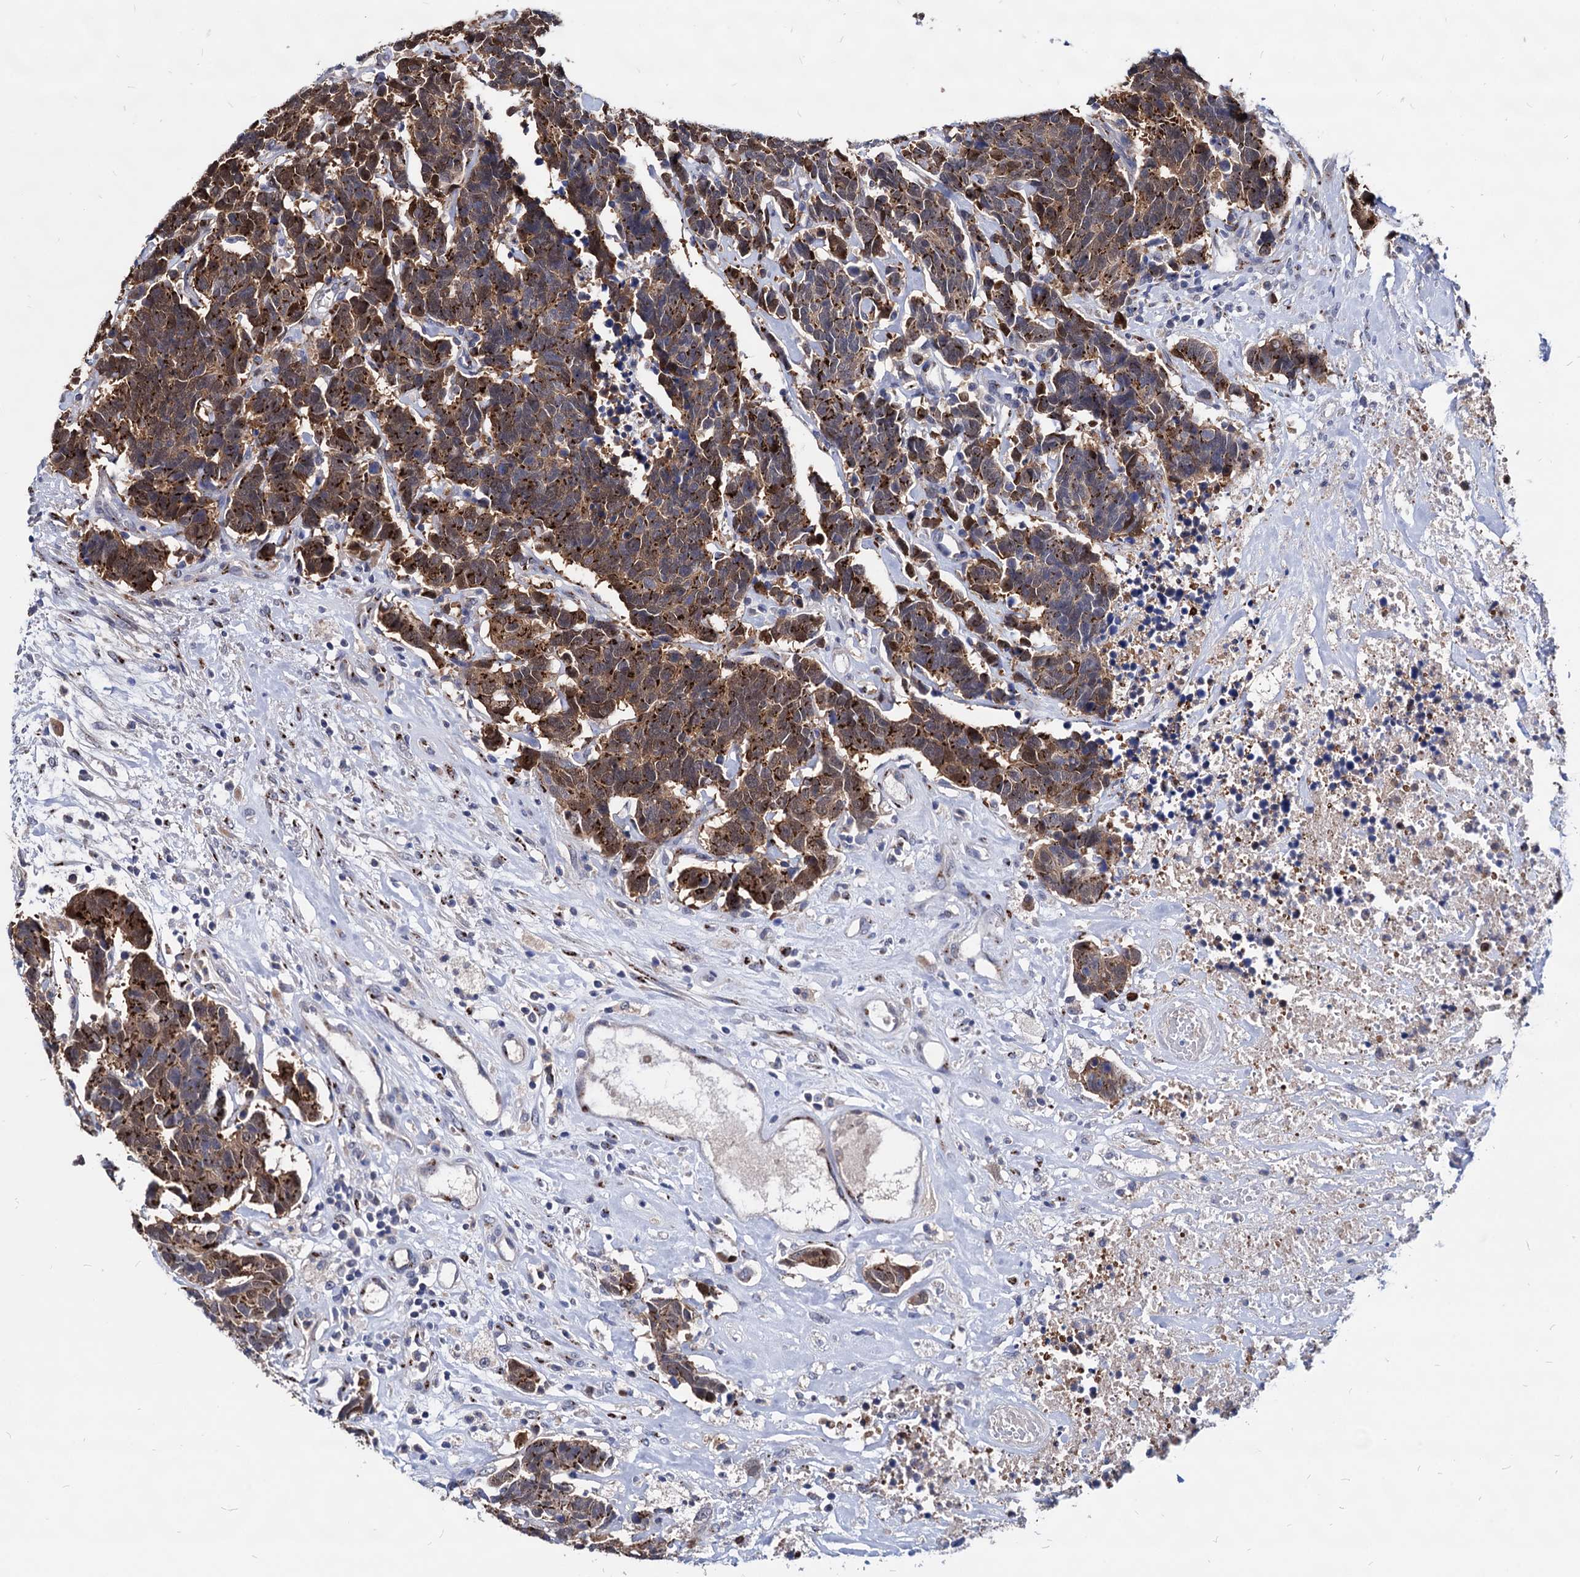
{"staining": {"intensity": "strong", "quantity": ">75%", "location": "cytoplasmic/membranous,nuclear"}, "tissue": "carcinoid", "cell_type": "Tumor cells", "image_type": "cancer", "snomed": [{"axis": "morphology", "description": "Carcinoma, NOS"}, {"axis": "morphology", "description": "Carcinoid, malignant, NOS"}, {"axis": "topography", "description": "Urinary bladder"}], "caption": "Carcinoid (malignant) stained with a protein marker shows strong staining in tumor cells.", "gene": "ESD", "patient": {"sex": "male", "age": 57}}